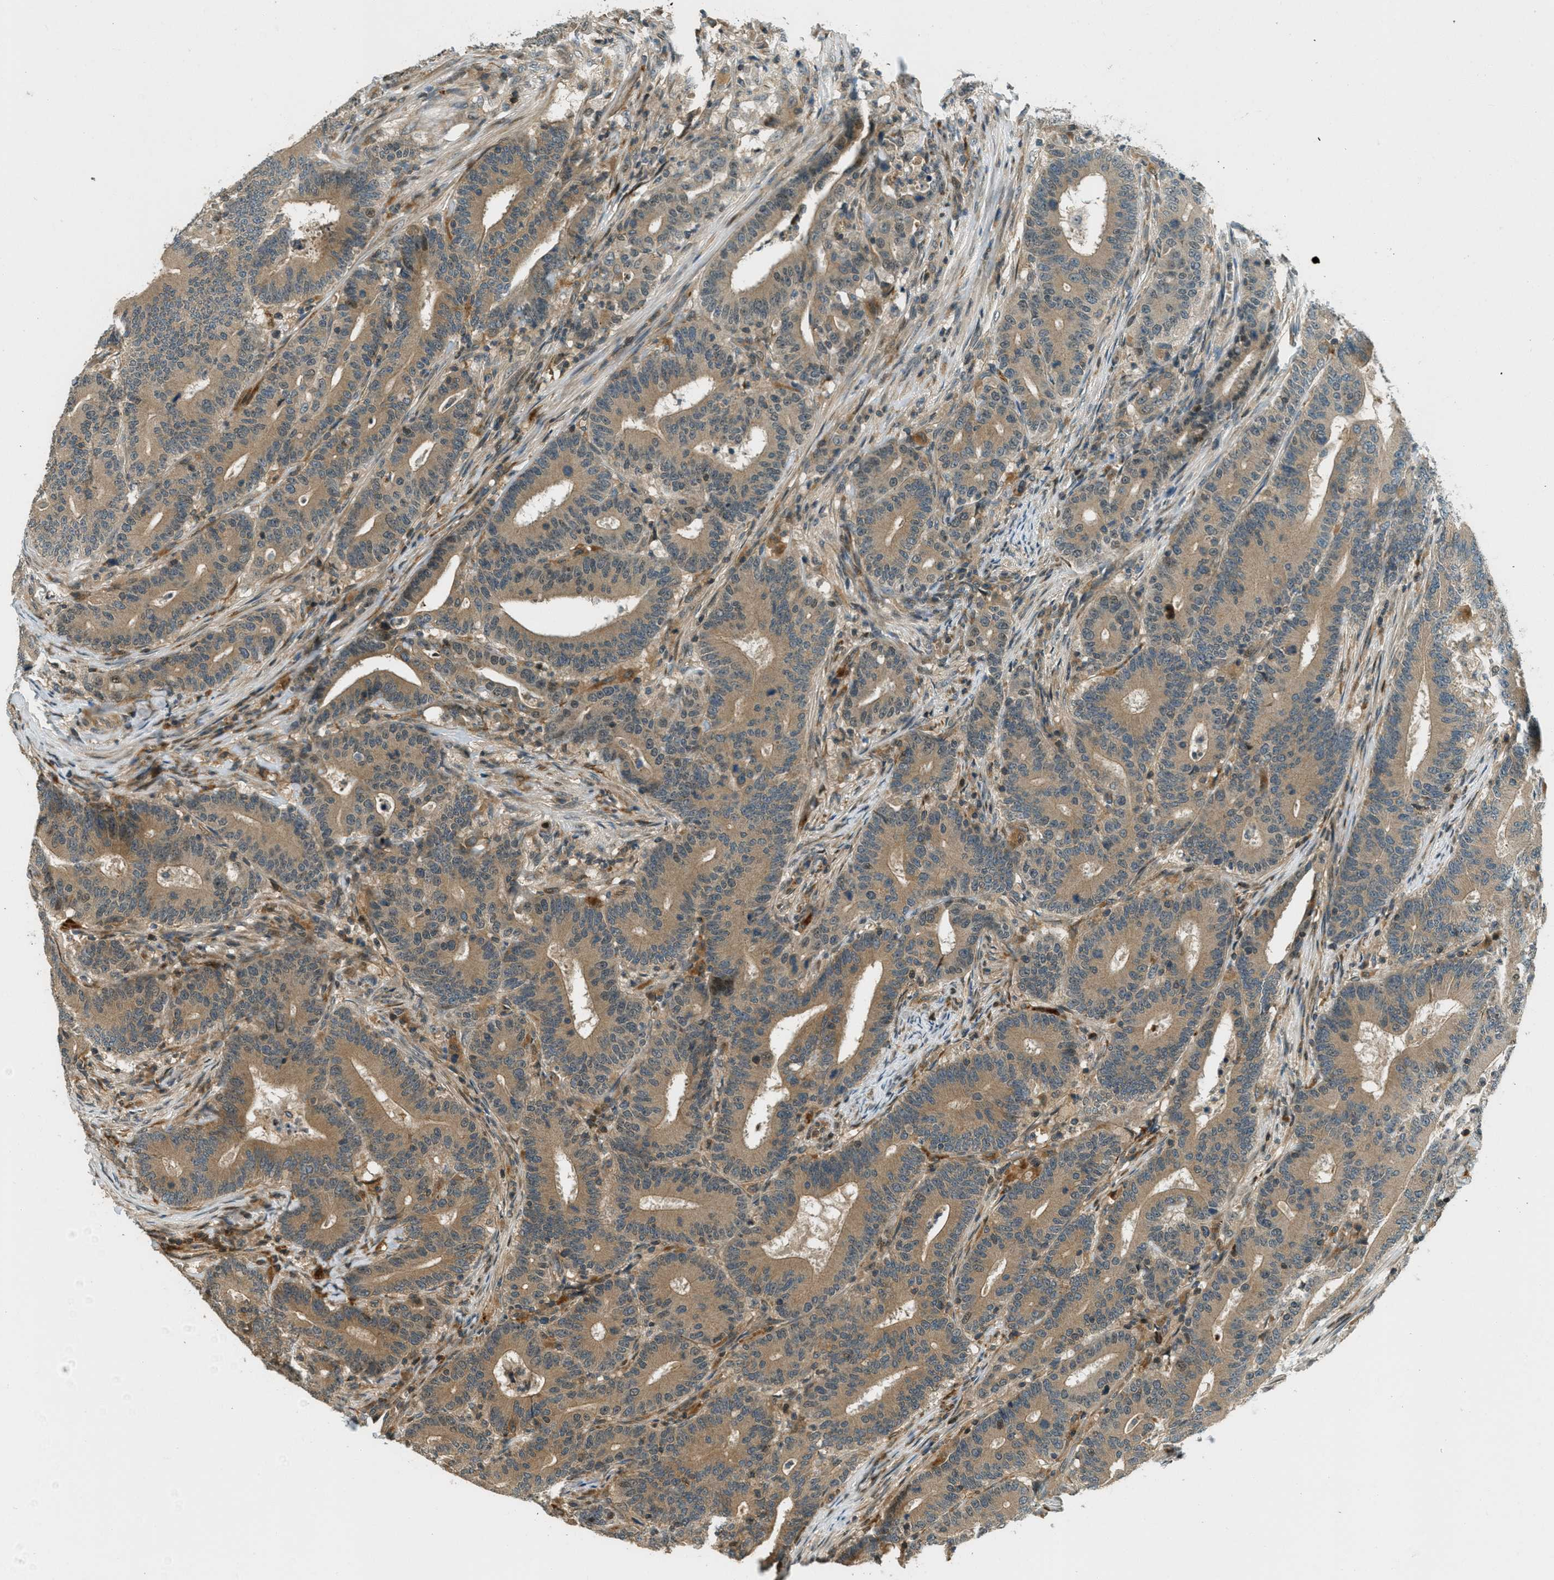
{"staining": {"intensity": "moderate", "quantity": ">75%", "location": "cytoplasmic/membranous"}, "tissue": "colorectal cancer", "cell_type": "Tumor cells", "image_type": "cancer", "snomed": [{"axis": "morphology", "description": "Adenocarcinoma, NOS"}, {"axis": "topography", "description": "Colon"}], "caption": "Protein expression analysis of colorectal cancer exhibits moderate cytoplasmic/membranous expression in approximately >75% of tumor cells.", "gene": "PTPN23", "patient": {"sex": "female", "age": 66}}